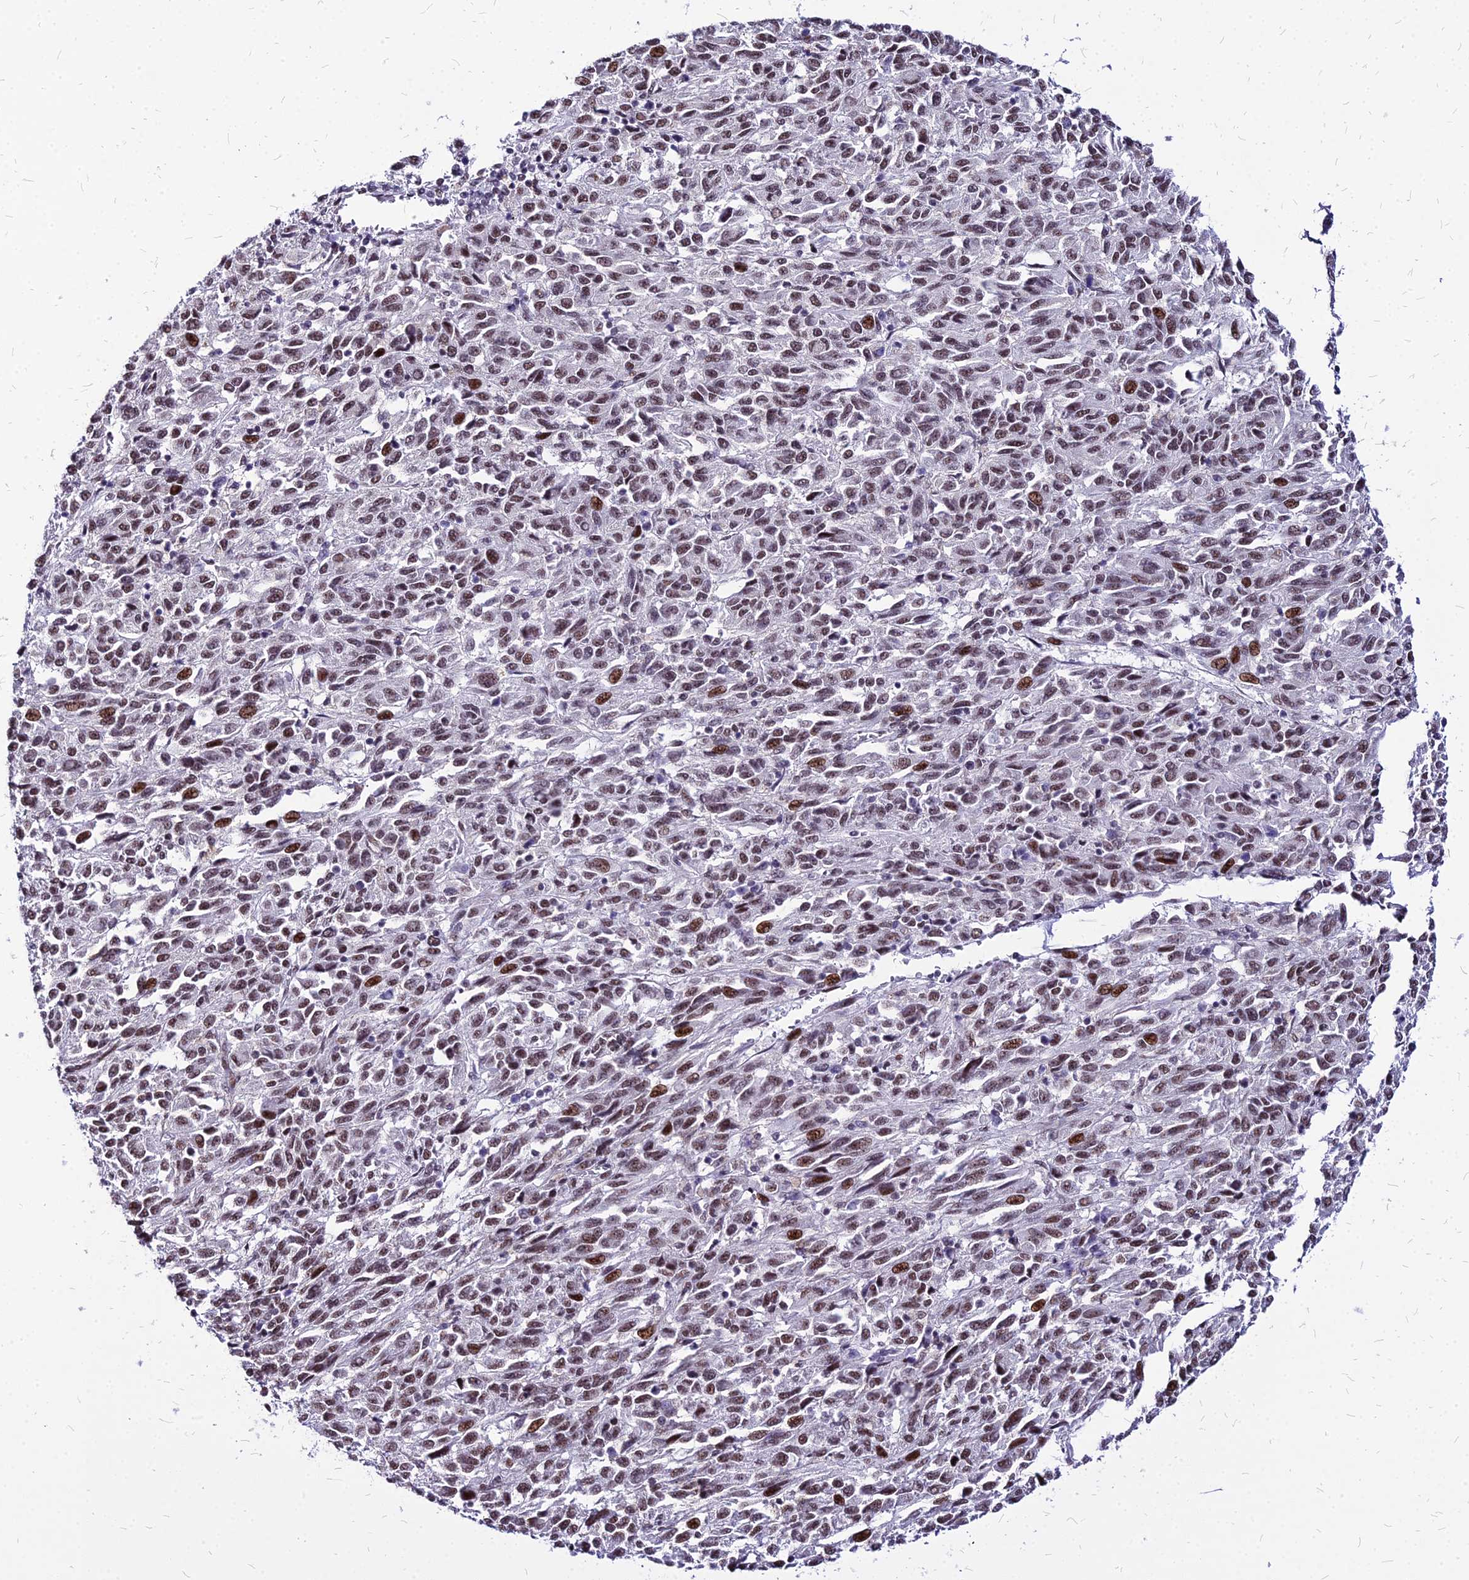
{"staining": {"intensity": "moderate", "quantity": ">75%", "location": "nuclear"}, "tissue": "melanoma", "cell_type": "Tumor cells", "image_type": "cancer", "snomed": [{"axis": "morphology", "description": "Malignant melanoma, Metastatic site"}, {"axis": "topography", "description": "Lung"}], "caption": "Protein expression analysis of human melanoma reveals moderate nuclear expression in approximately >75% of tumor cells.", "gene": "FDX2", "patient": {"sex": "male", "age": 64}}